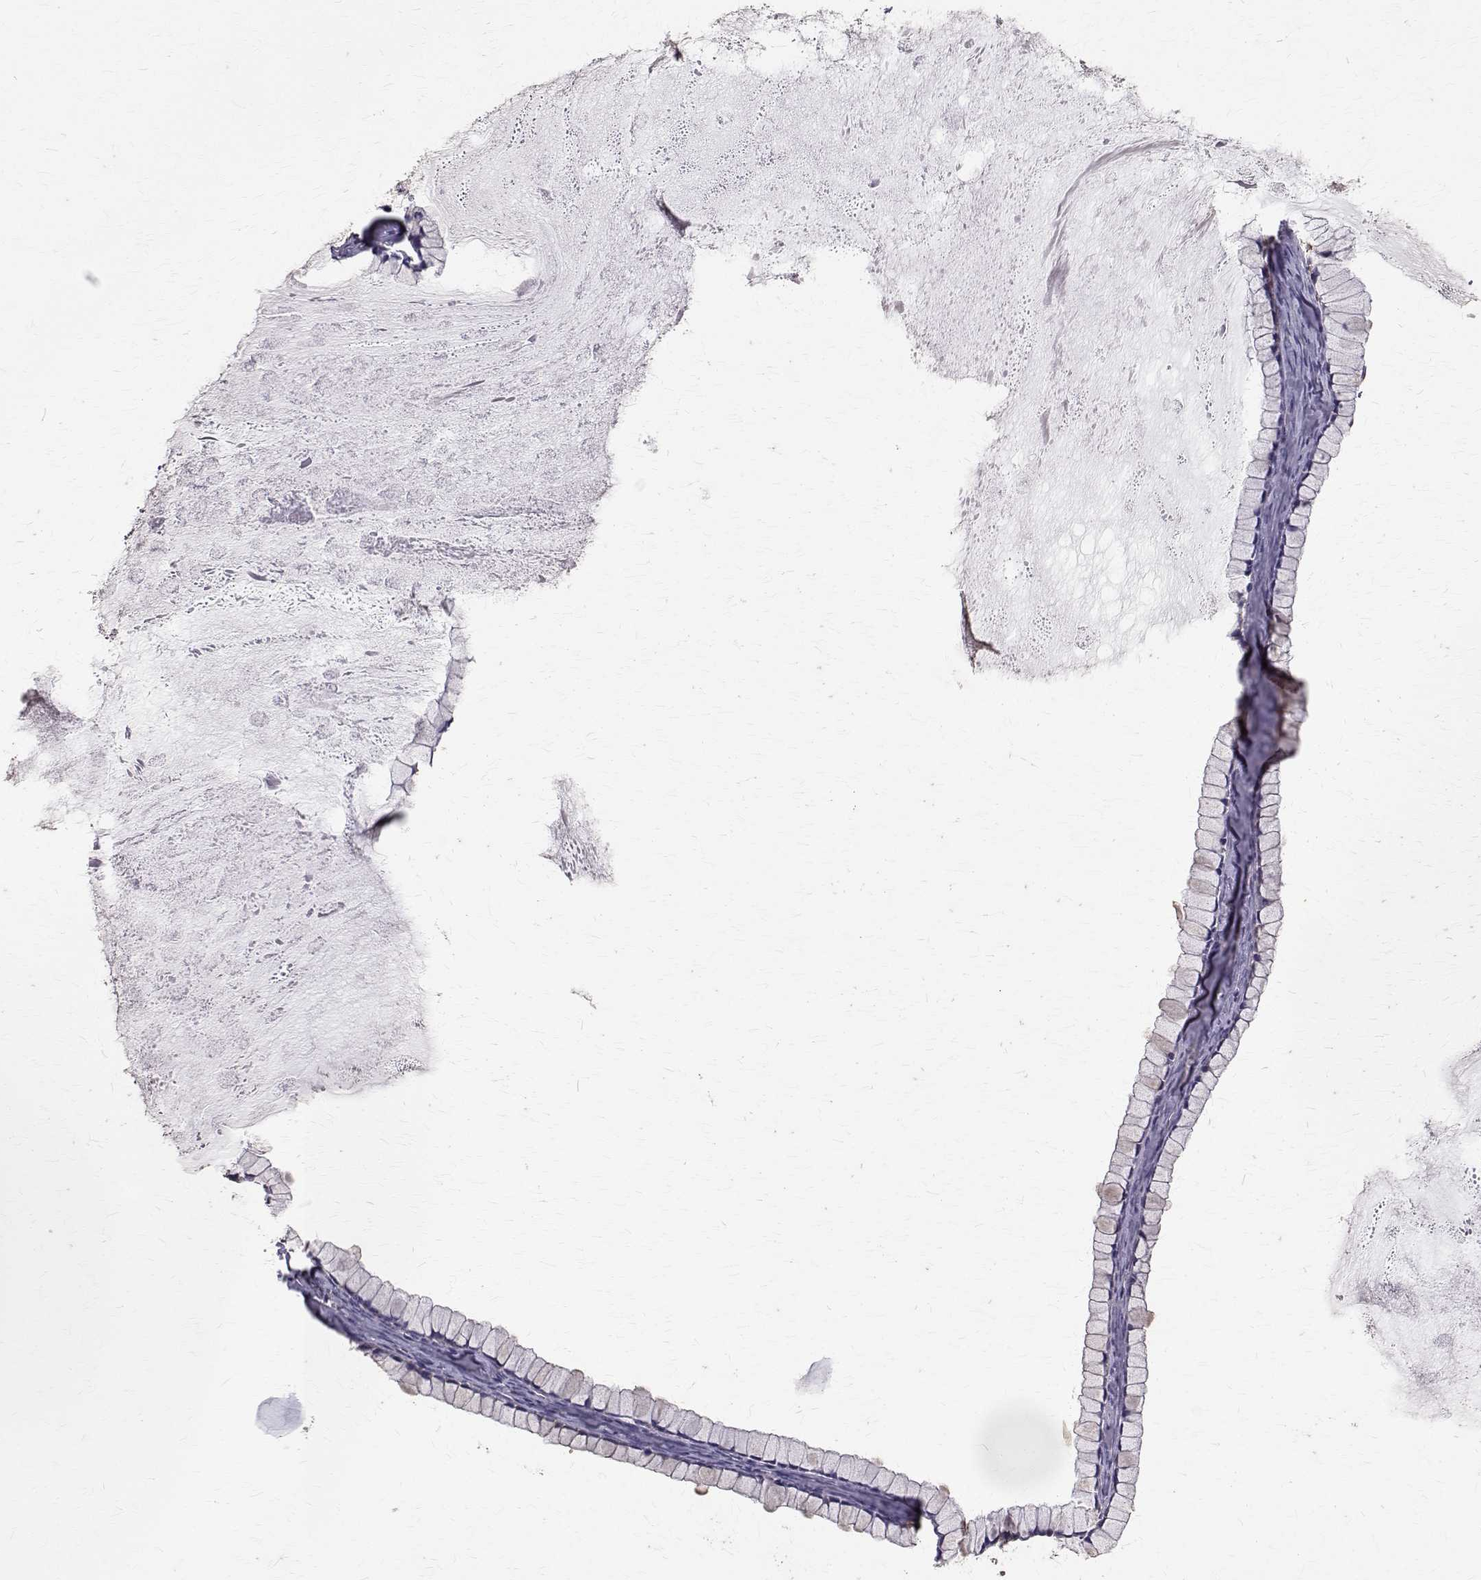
{"staining": {"intensity": "weak", "quantity": "<25%", "location": "cytoplasmic/membranous"}, "tissue": "ovarian cancer", "cell_type": "Tumor cells", "image_type": "cancer", "snomed": [{"axis": "morphology", "description": "Cystadenocarcinoma, mucinous, NOS"}, {"axis": "topography", "description": "Ovary"}], "caption": "The immunohistochemistry histopathology image has no significant staining in tumor cells of ovarian cancer tissue.", "gene": "FARSB", "patient": {"sex": "female", "age": 41}}